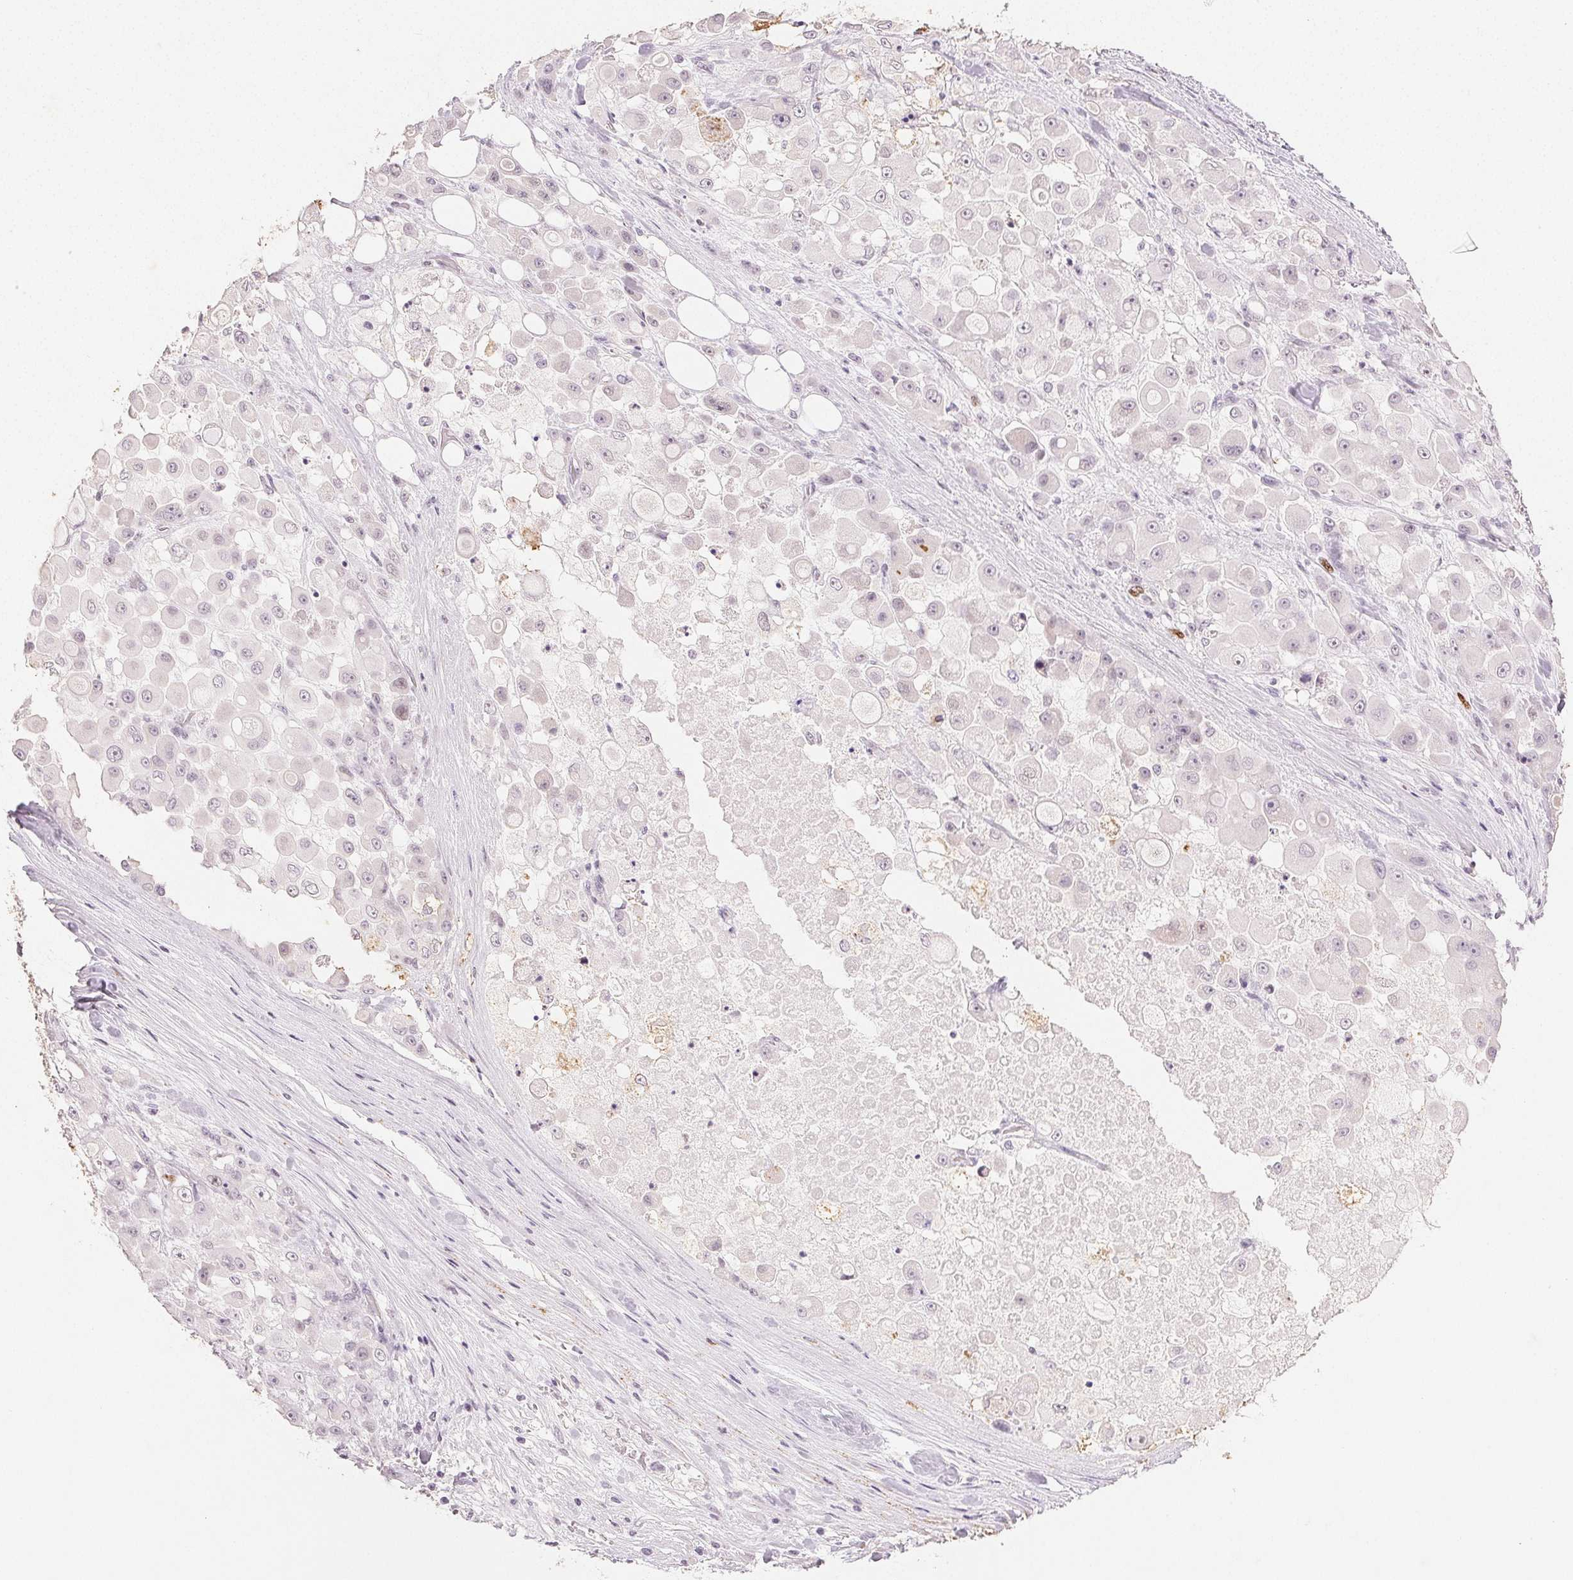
{"staining": {"intensity": "negative", "quantity": "none", "location": "none"}, "tissue": "stomach cancer", "cell_type": "Tumor cells", "image_type": "cancer", "snomed": [{"axis": "morphology", "description": "Adenocarcinoma, NOS"}, {"axis": "topography", "description": "Stomach"}], "caption": "IHC of human adenocarcinoma (stomach) displays no staining in tumor cells. (Brightfield microscopy of DAB immunohistochemistry at high magnification).", "gene": "SMTN", "patient": {"sex": "female", "age": 76}}